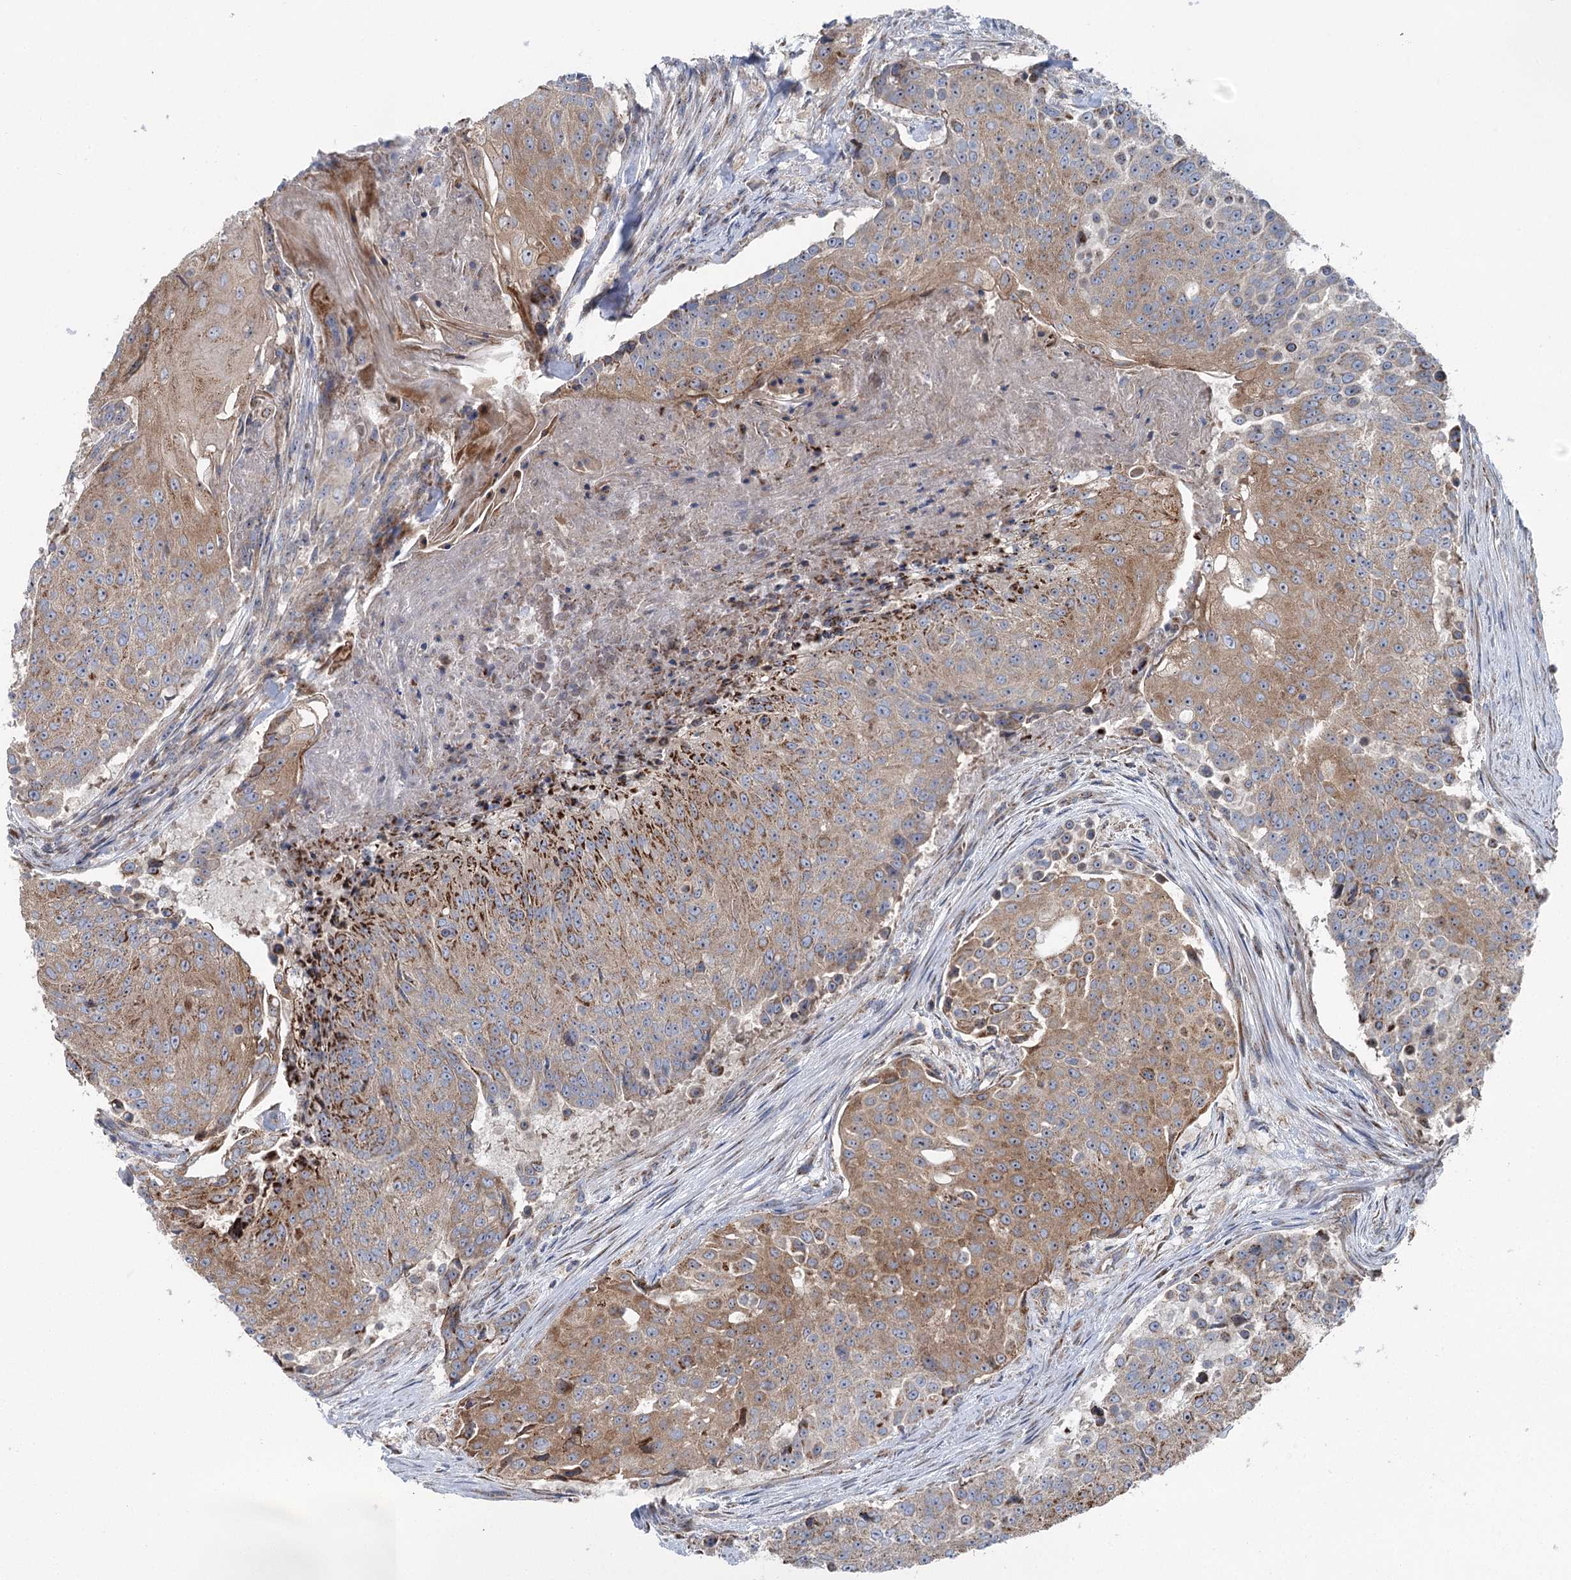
{"staining": {"intensity": "moderate", "quantity": ">75%", "location": "cytoplasmic/membranous"}, "tissue": "urothelial cancer", "cell_type": "Tumor cells", "image_type": "cancer", "snomed": [{"axis": "morphology", "description": "Urothelial carcinoma, High grade"}, {"axis": "topography", "description": "Urinary bladder"}], "caption": "Urothelial cancer stained with DAB (3,3'-diaminobenzidine) IHC reveals medium levels of moderate cytoplasmic/membranous positivity in approximately >75% of tumor cells.", "gene": "MARK2", "patient": {"sex": "female", "age": 63}}